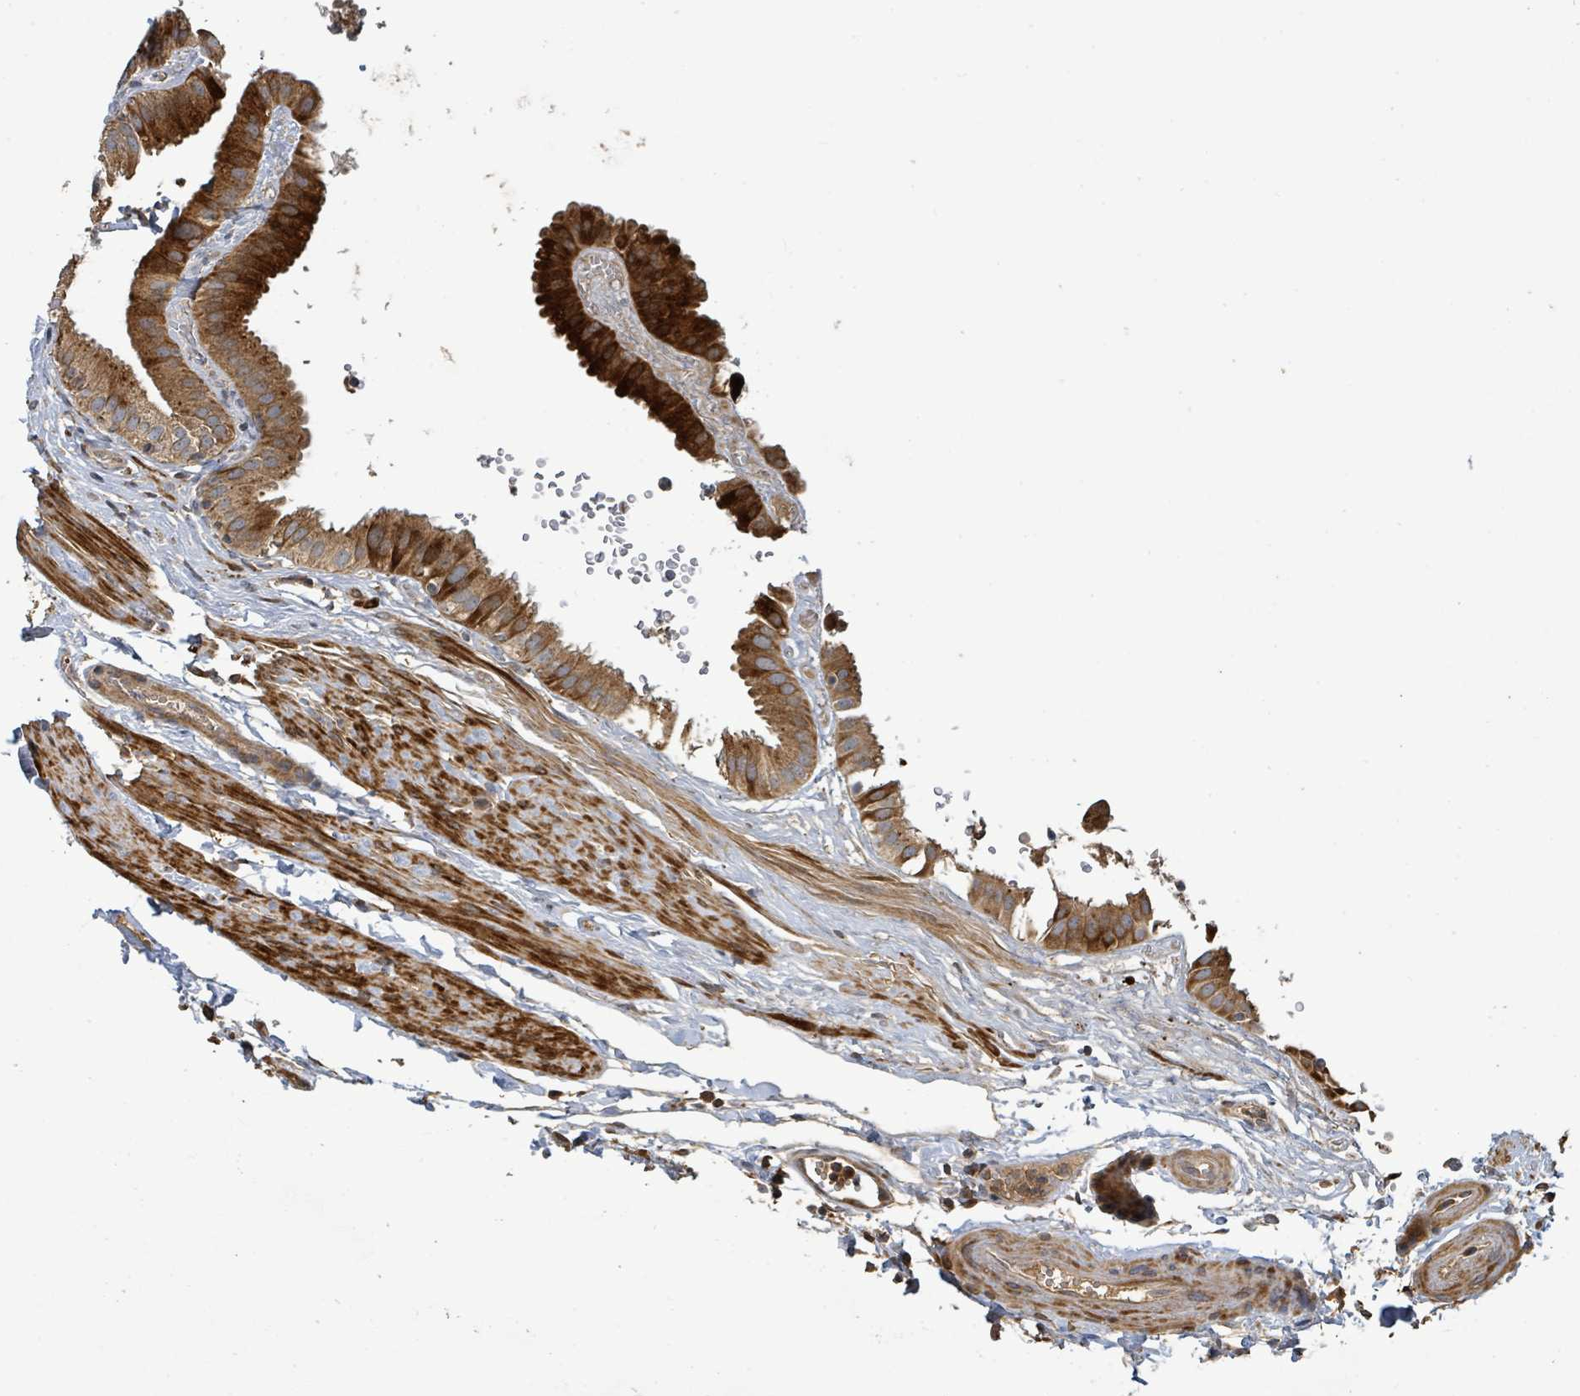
{"staining": {"intensity": "strong", "quantity": ">75%", "location": "cytoplasmic/membranous"}, "tissue": "gallbladder", "cell_type": "Glandular cells", "image_type": "normal", "snomed": [{"axis": "morphology", "description": "Normal tissue, NOS"}, {"axis": "topography", "description": "Gallbladder"}], "caption": "Normal gallbladder shows strong cytoplasmic/membranous staining in approximately >75% of glandular cells, visualized by immunohistochemistry. Ihc stains the protein of interest in brown and the nuclei are stained blue.", "gene": "STARD4", "patient": {"sex": "female", "age": 61}}